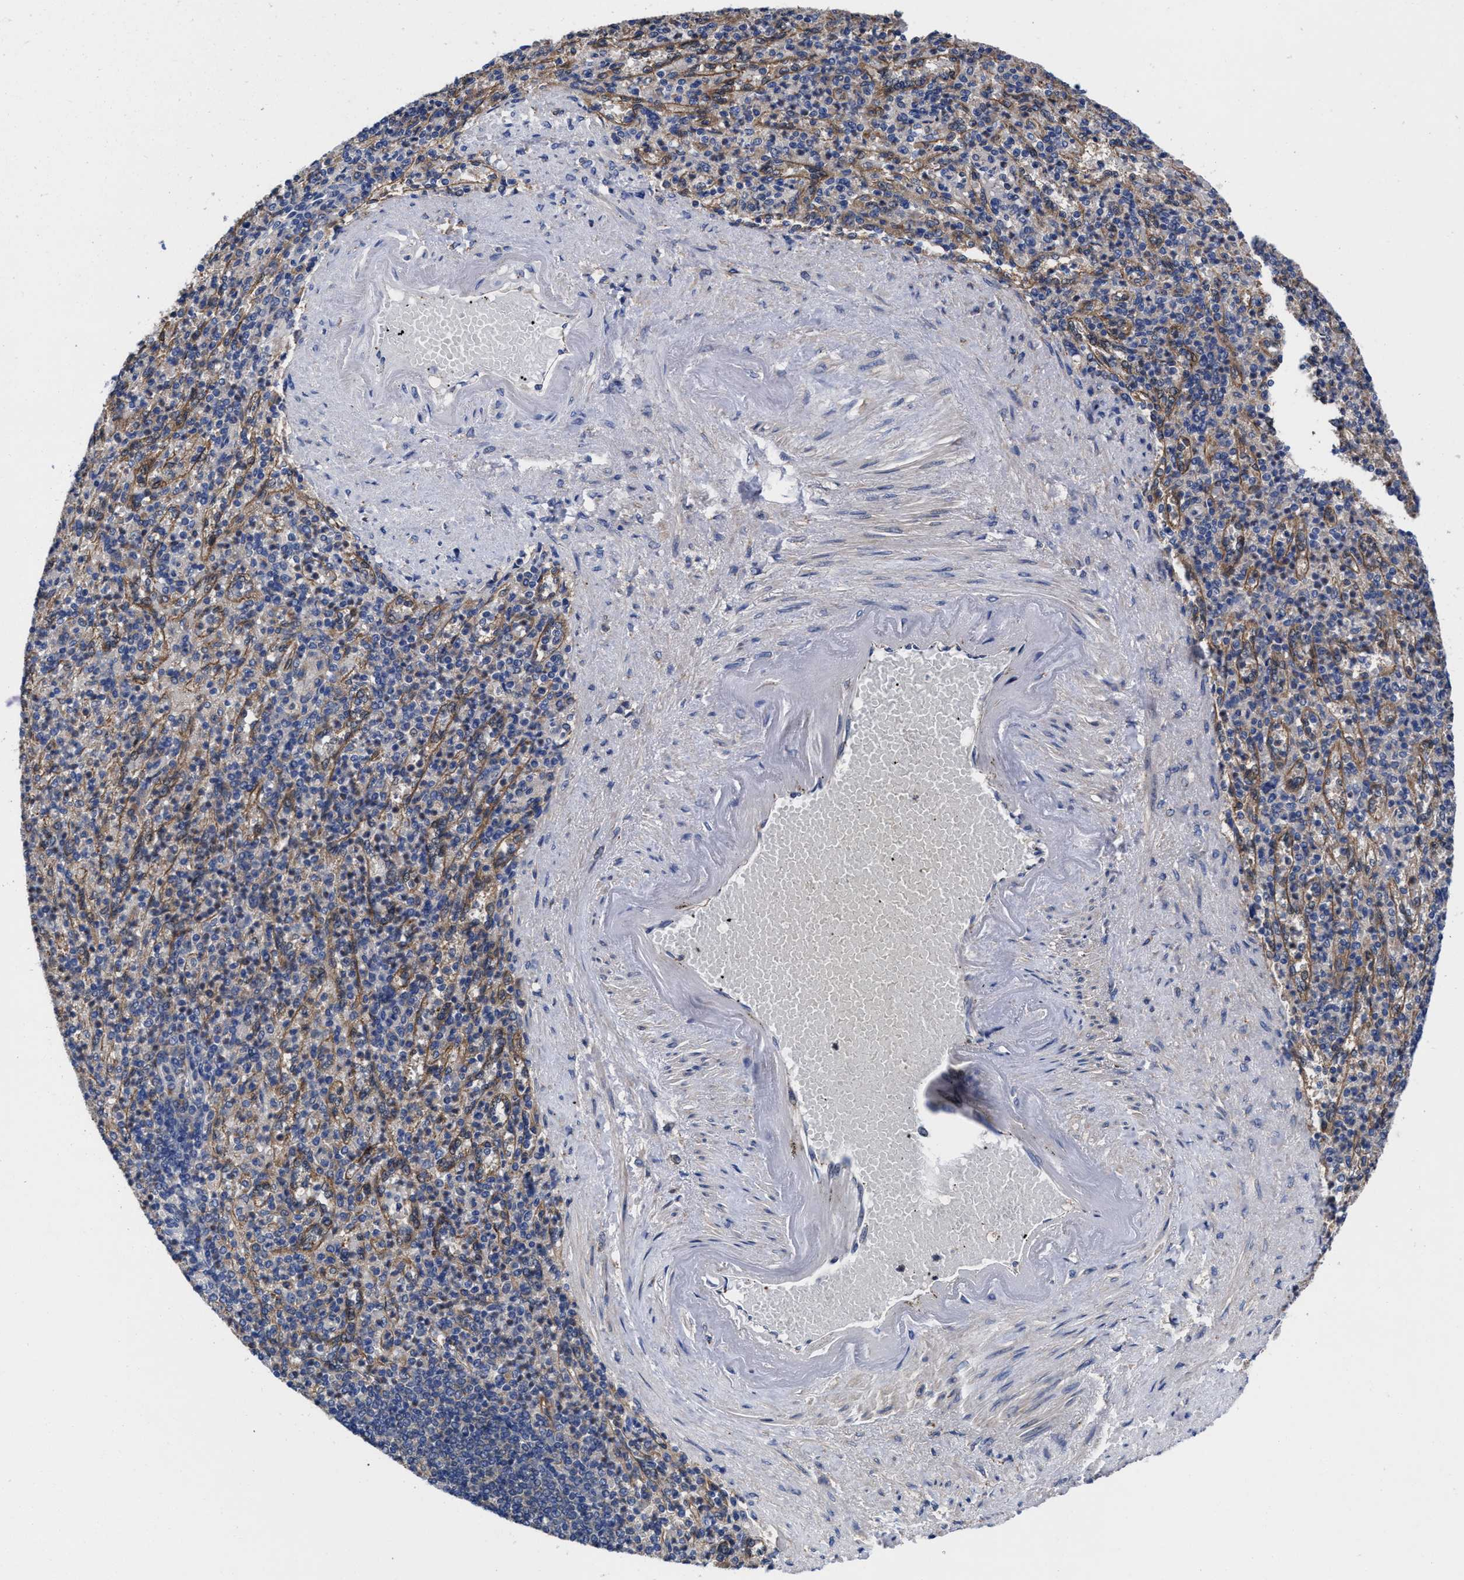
{"staining": {"intensity": "moderate", "quantity": "25%-75%", "location": "cytoplasmic/membranous"}, "tissue": "spleen", "cell_type": "Cells in red pulp", "image_type": "normal", "snomed": [{"axis": "morphology", "description": "Normal tissue, NOS"}, {"axis": "topography", "description": "Spleen"}], "caption": "Moderate cytoplasmic/membranous protein expression is appreciated in about 25%-75% of cells in red pulp in spleen.", "gene": "TXNDC17", "patient": {"sex": "female", "age": 74}}